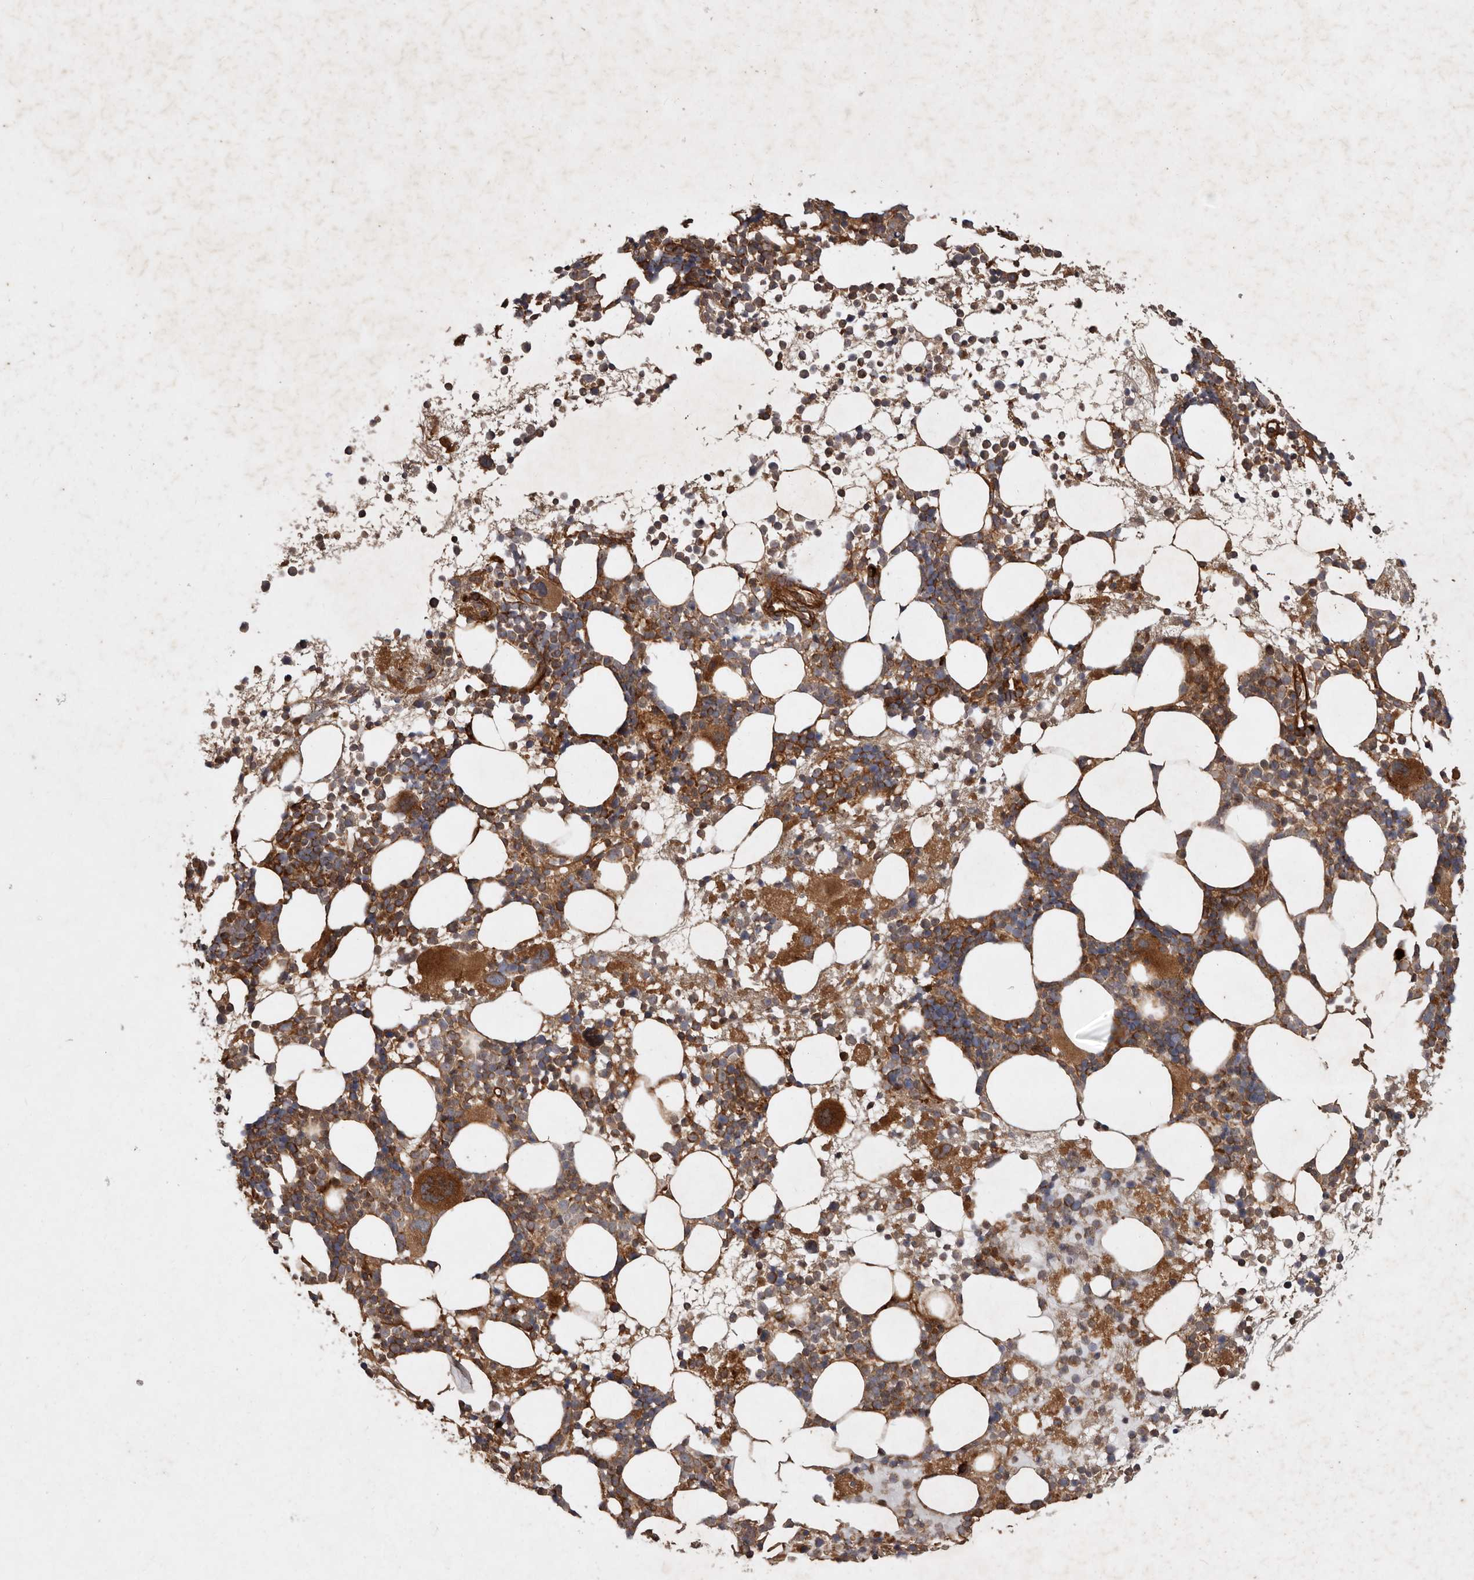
{"staining": {"intensity": "moderate", "quantity": ">75%", "location": "cytoplasmic/membranous"}, "tissue": "bone marrow", "cell_type": "Hematopoietic cells", "image_type": "normal", "snomed": [{"axis": "morphology", "description": "Normal tissue, NOS"}, {"axis": "topography", "description": "Bone marrow"}], "caption": "The immunohistochemical stain labels moderate cytoplasmic/membranous staining in hematopoietic cells of normal bone marrow.", "gene": "STK36", "patient": {"sex": "female", "age": 57}}